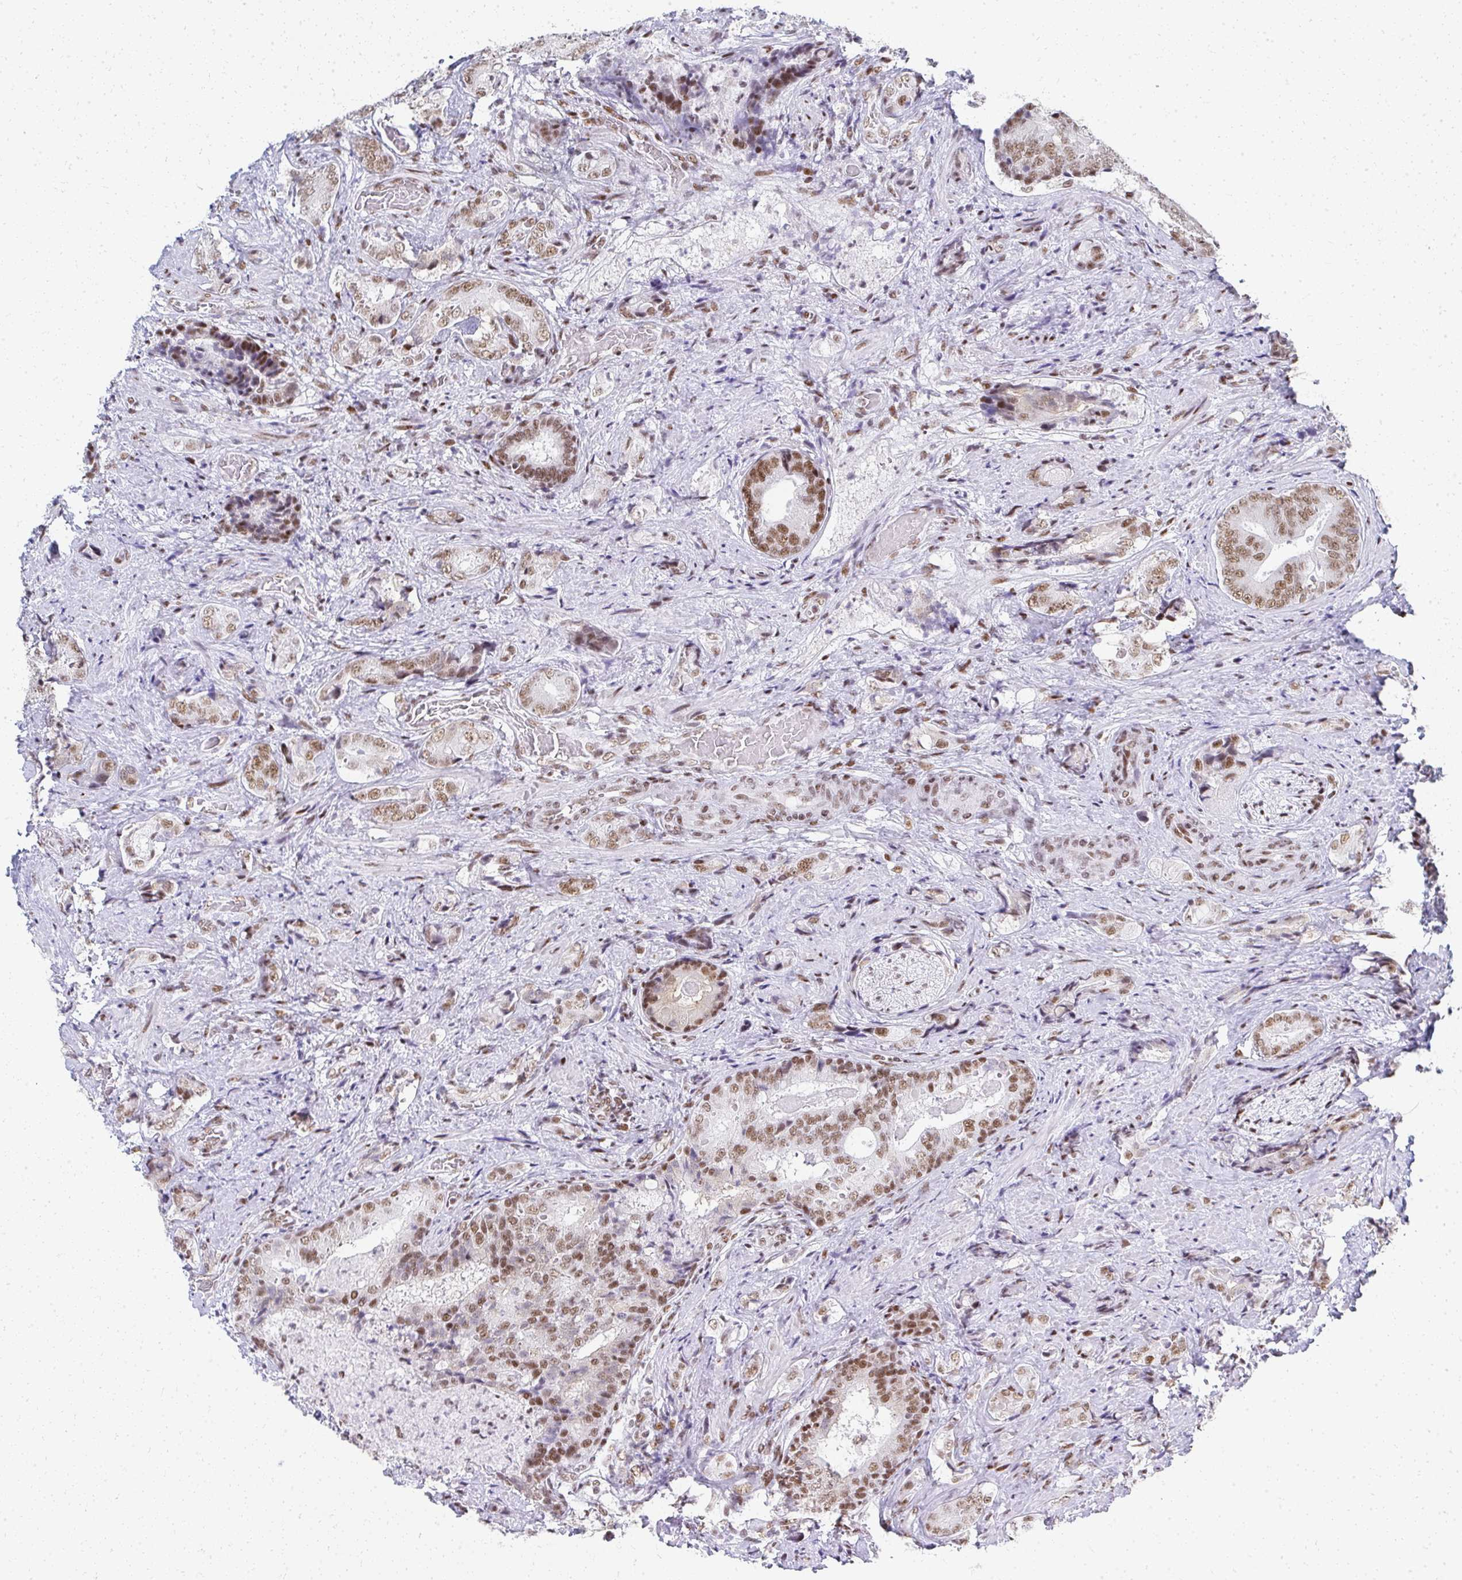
{"staining": {"intensity": "moderate", "quantity": ">75%", "location": "nuclear"}, "tissue": "prostate cancer", "cell_type": "Tumor cells", "image_type": "cancer", "snomed": [{"axis": "morphology", "description": "Adenocarcinoma, High grade"}, {"axis": "topography", "description": "Prostate"}], "caption": "A brown stain shows moderate nuclear staining of a protein in human prostate cancer tumor cells. The protein is shown in brown color, while the nuclei are stained blue.", "gene": "CREBBP", "patient": {"sex": "male", "age": 62}}